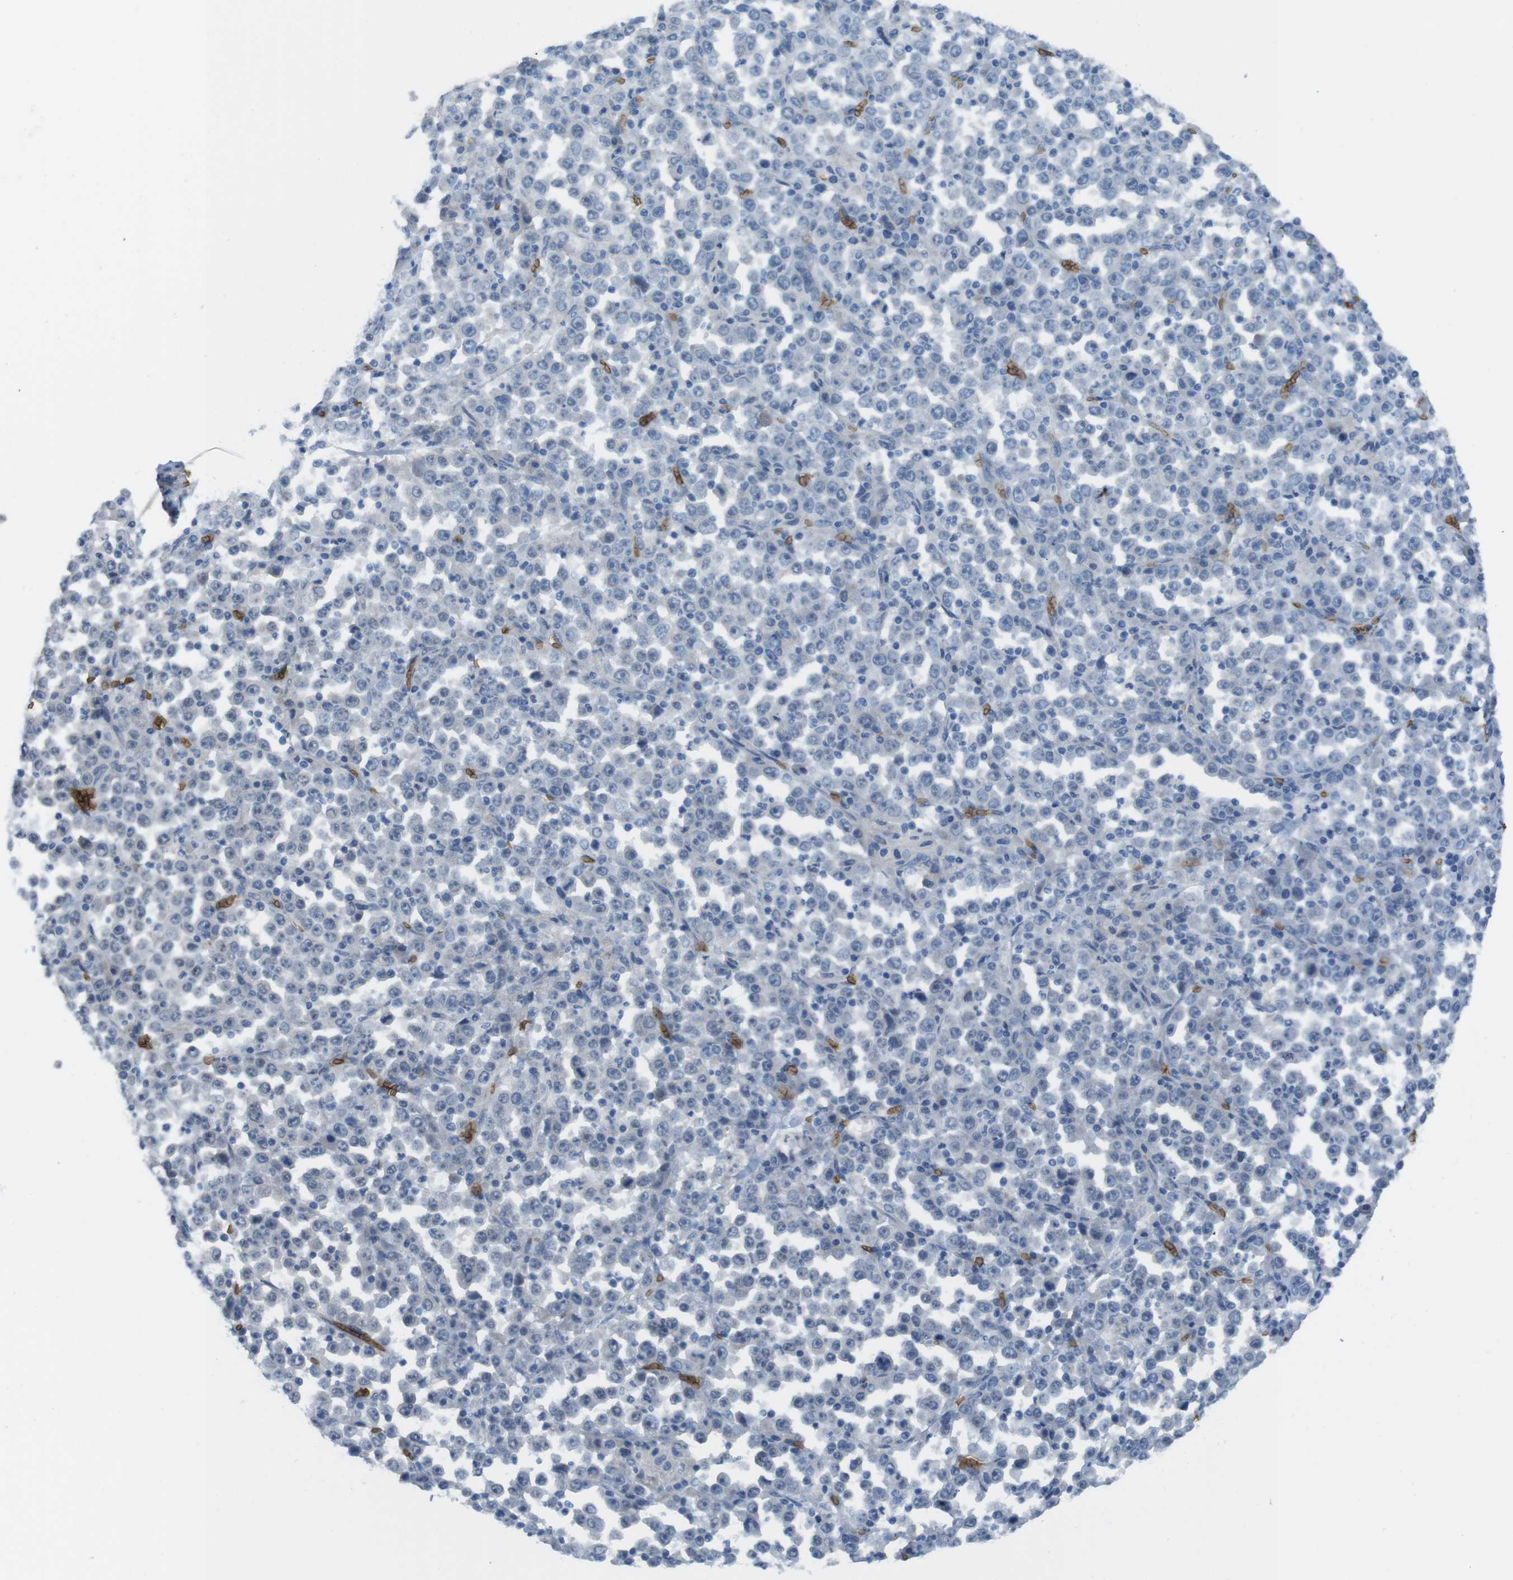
{"staining": {"intensity": "negative", "quantity": "none", "location": "none"}, "tissue": "stomach cancer", "cell_type": "Tumor cells", "image_type": "cancer", "snomed": [{"axis": "morphology", "description": "Normal tissue, NOS"}, {"axis": "morphology", "description": "Adenocarcinoma, NOS"}, {"axis": "topography", "description": "Stomach, upper"}, {"axis": "topography", "description": "Stomach"}], "caption": "A histopathology image of stomach cancer (adenocarcinoma) stained for a protein displays no brown staining in tumor cells. (Stains: DAB (3,3'-diaminobenzidine) immunohistochemistry with hematoxylin counter stain, Microscopy: brightfield microscopy at high magnification).", "gene": "GYPA", "patient": {"sex": "male", "age": 59}}